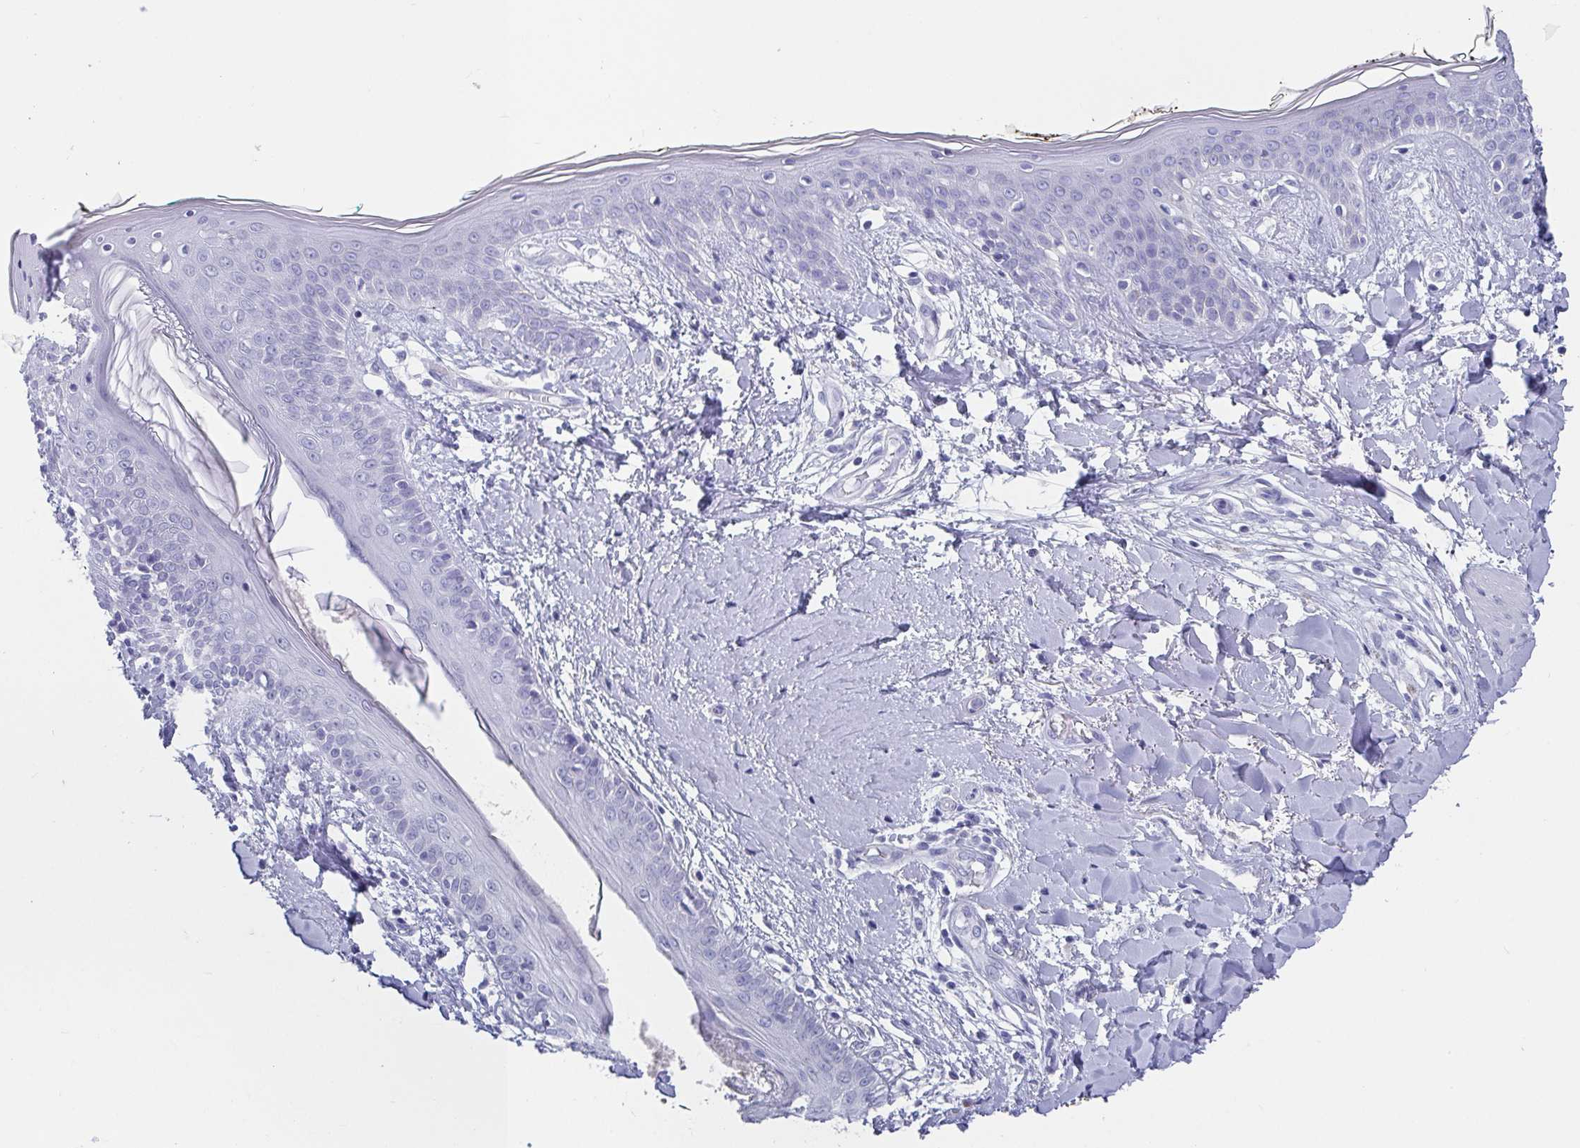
{"staining": {"intensity": "negative", "quantity": "none", "location": "none"}, "tissue": "skin", "cell_type": "Fibroblasts", "image_type": "normal", "snomed": [{"axis": "morphology", "description": "Normal tissue, NOS"}, {"axis": "topography", "description": "Skin"}], "caption": "Protein analysis of unremarkable skin demonstrates no significant staining in fibroblasts.", "gene": "SCGN", "patient": {"sex": "female", "age": 34}}